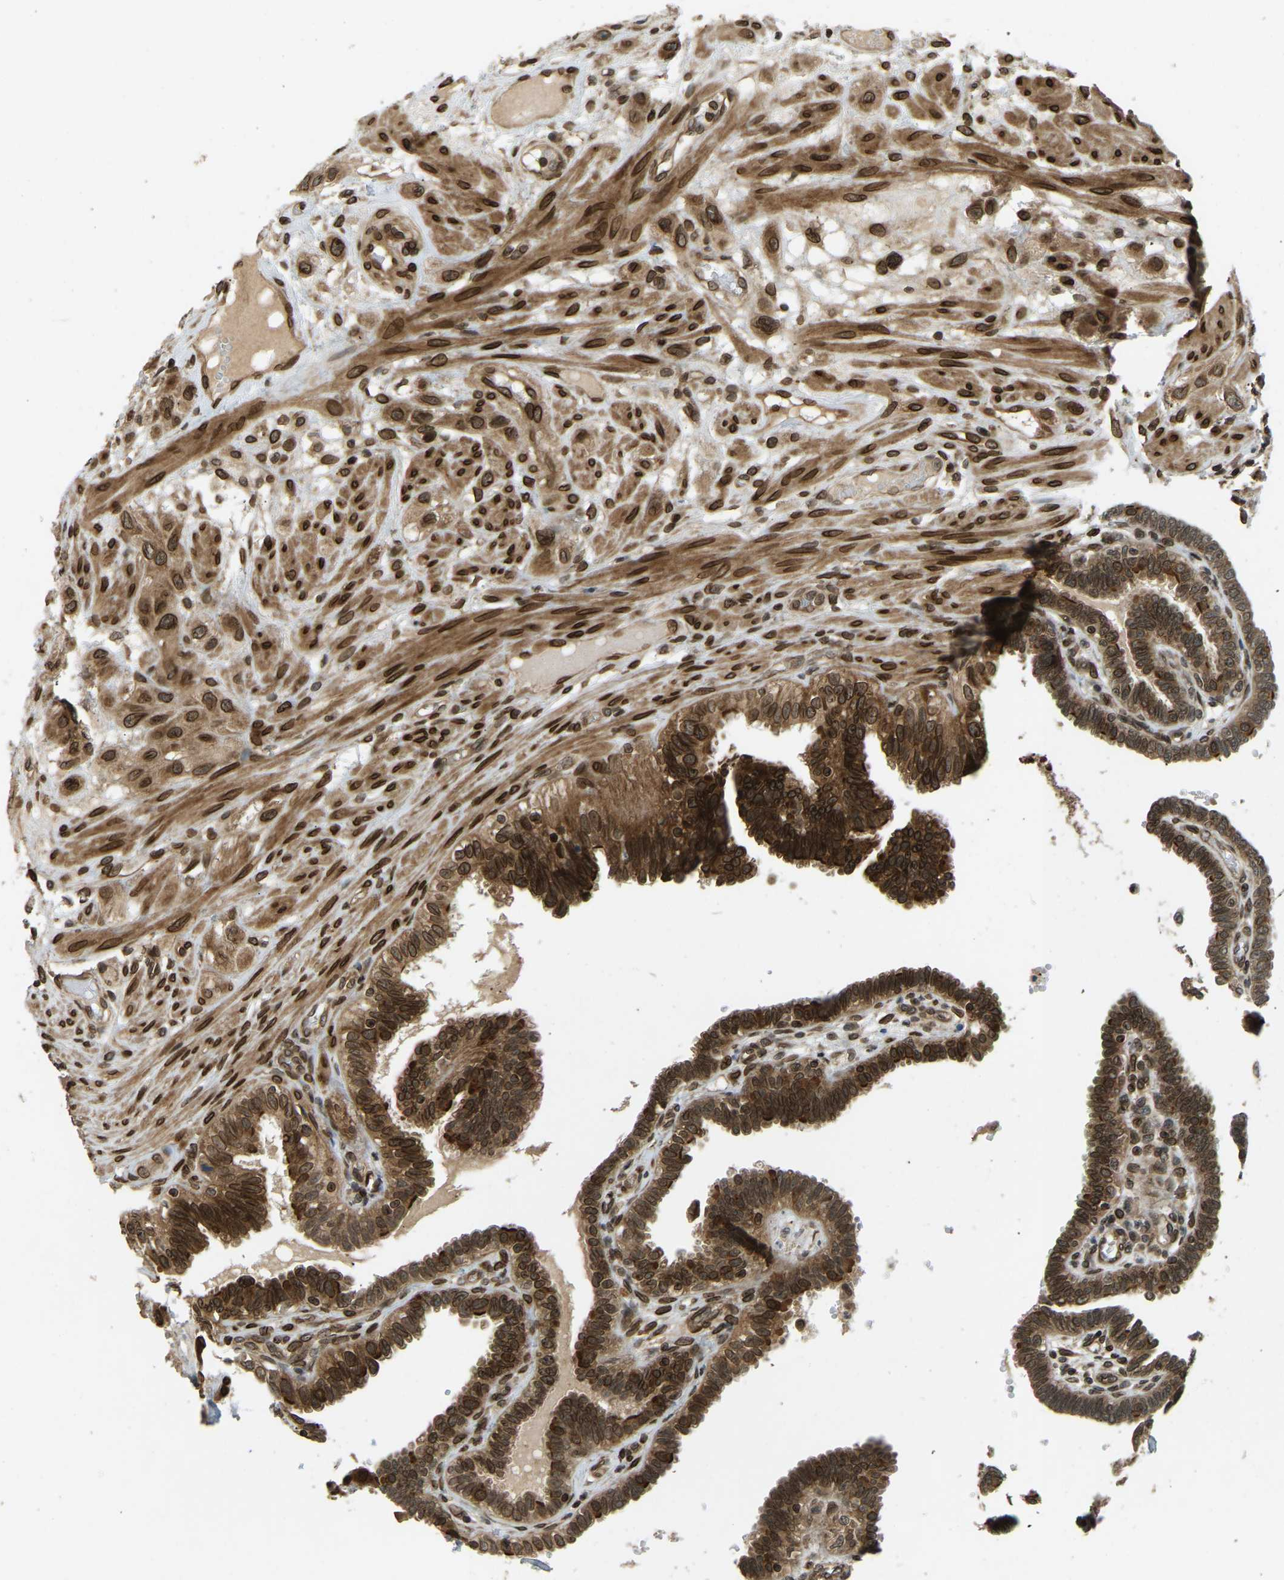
{"staining": {"intensity": "strong", "quantity": ">75%", "location": "cytoplasmic/membranous,nuclear"}, "tissue": "fallopian tube", "cell_type": "Glandular cells", "image_type": "normal", "snomed": [{"axis": "morphology", "description": "Normal tissue, NOS"}, {"axis": "topography", "description": "Fallopian tube"}, {"axis": "topography", "description": "Placenta"}], "caption": "Immunohistochemistry (DAB (3,3'-diaminobenzidine)) staining of normal human fallopian tube shows strong cytoplasmic/membranous,nuclear protein positivity in about >75% of glandular cells.", "gene": "SYNE1", "patient": {"sex": "female", "age": 34}}